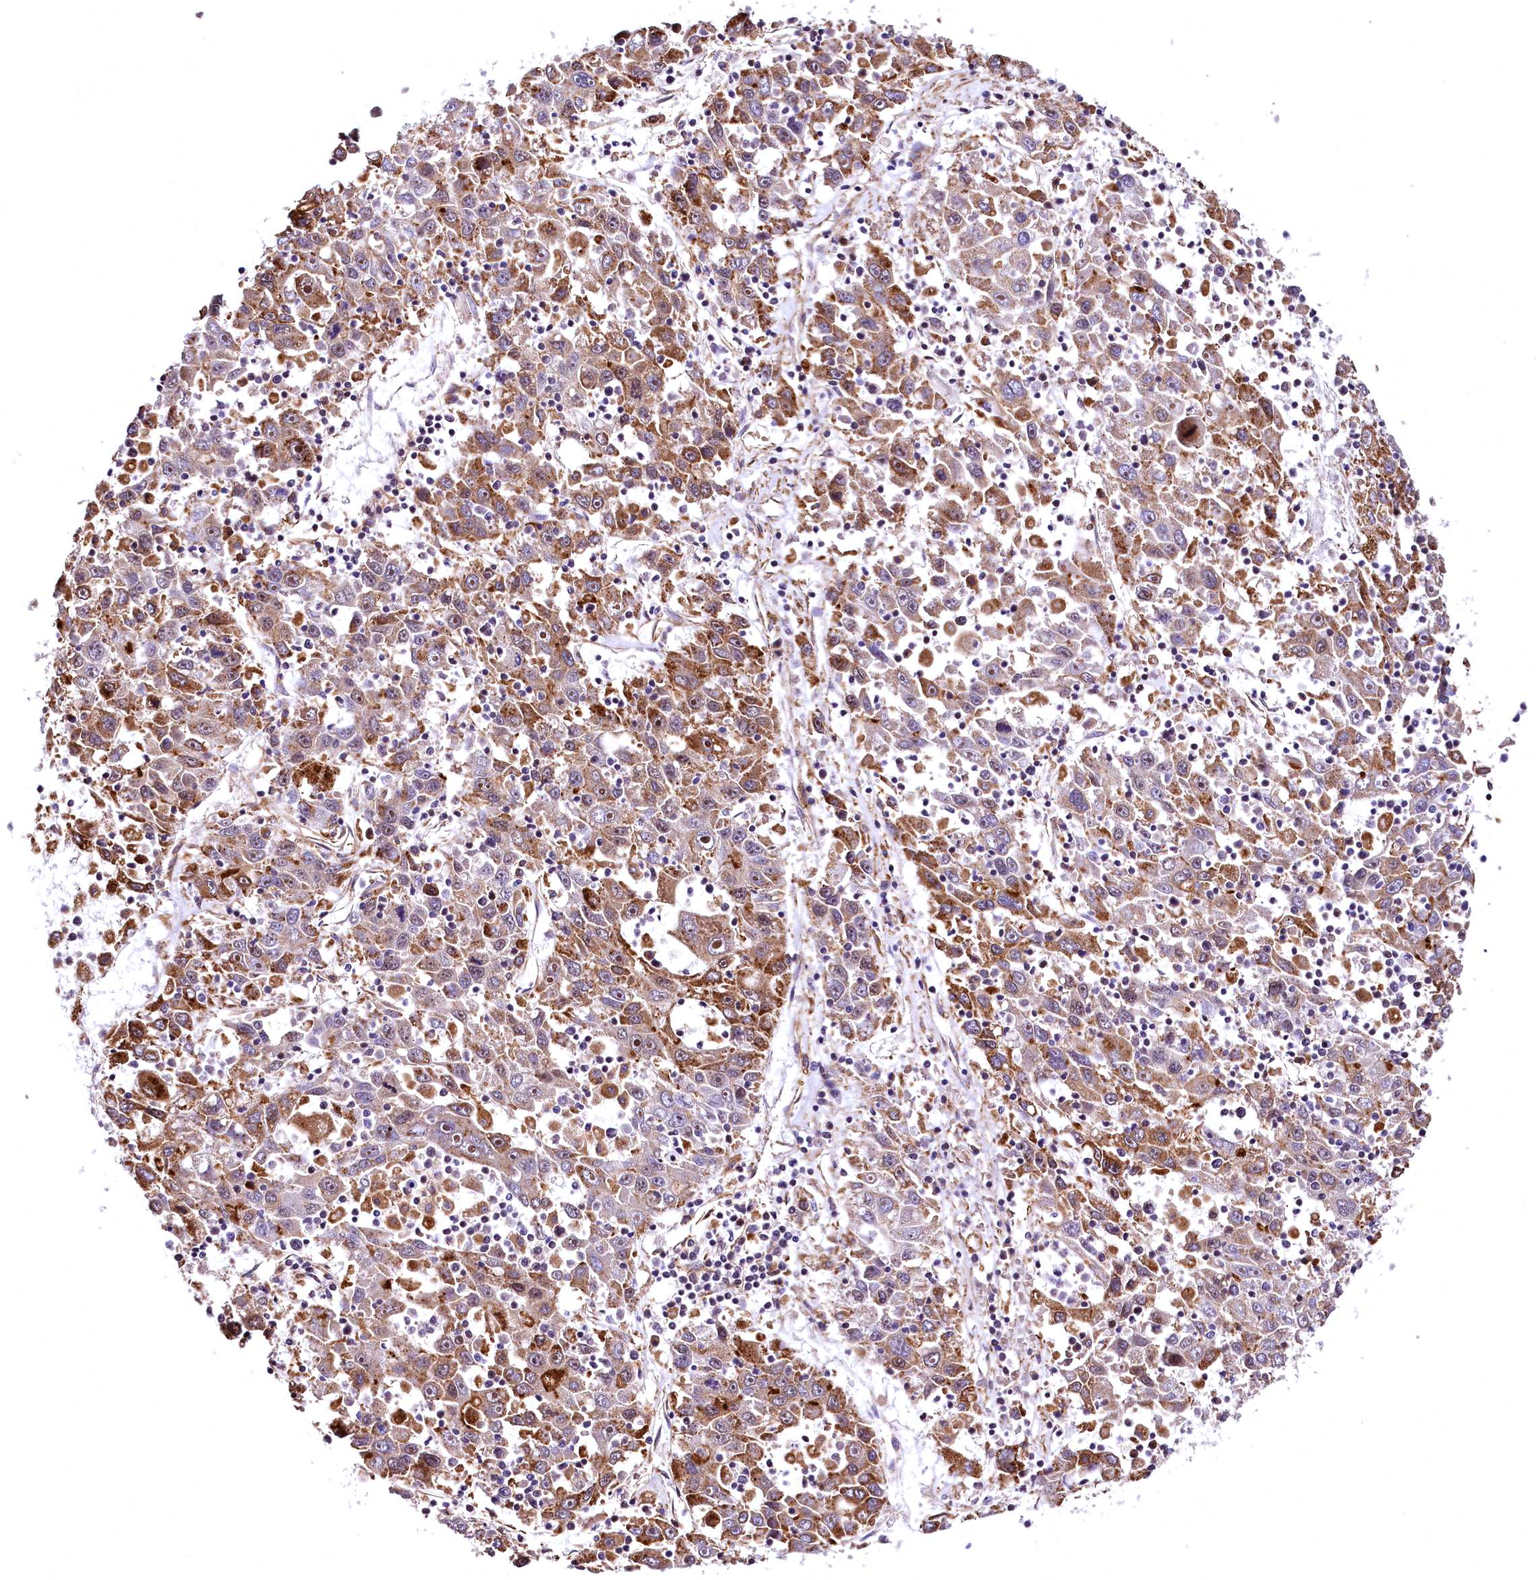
{"staining": {"intensity": "moderate", "quantity": "25%-75%", "location": "cytoplasmic/membranous,nuclear"}, "tissue": "liver cancer", "cell_type": "Tumor cells", "image_type": "cancer", "snomed": [{"axis": "morphology", "description": "Carcinoma, Hepatocellular, NOS"}, {"axis": "topography", "description": "Liver"}], "caption": "There is medium levels of moderate cytoplasmic/membranous and nuclear expression in tumor cells of hepatocellular carcinoma (liver), as demonstrated by immunohistochemical staining (brown color).", "gene": "PDS5B", "patient": {"sex": "male", "age": 49}}